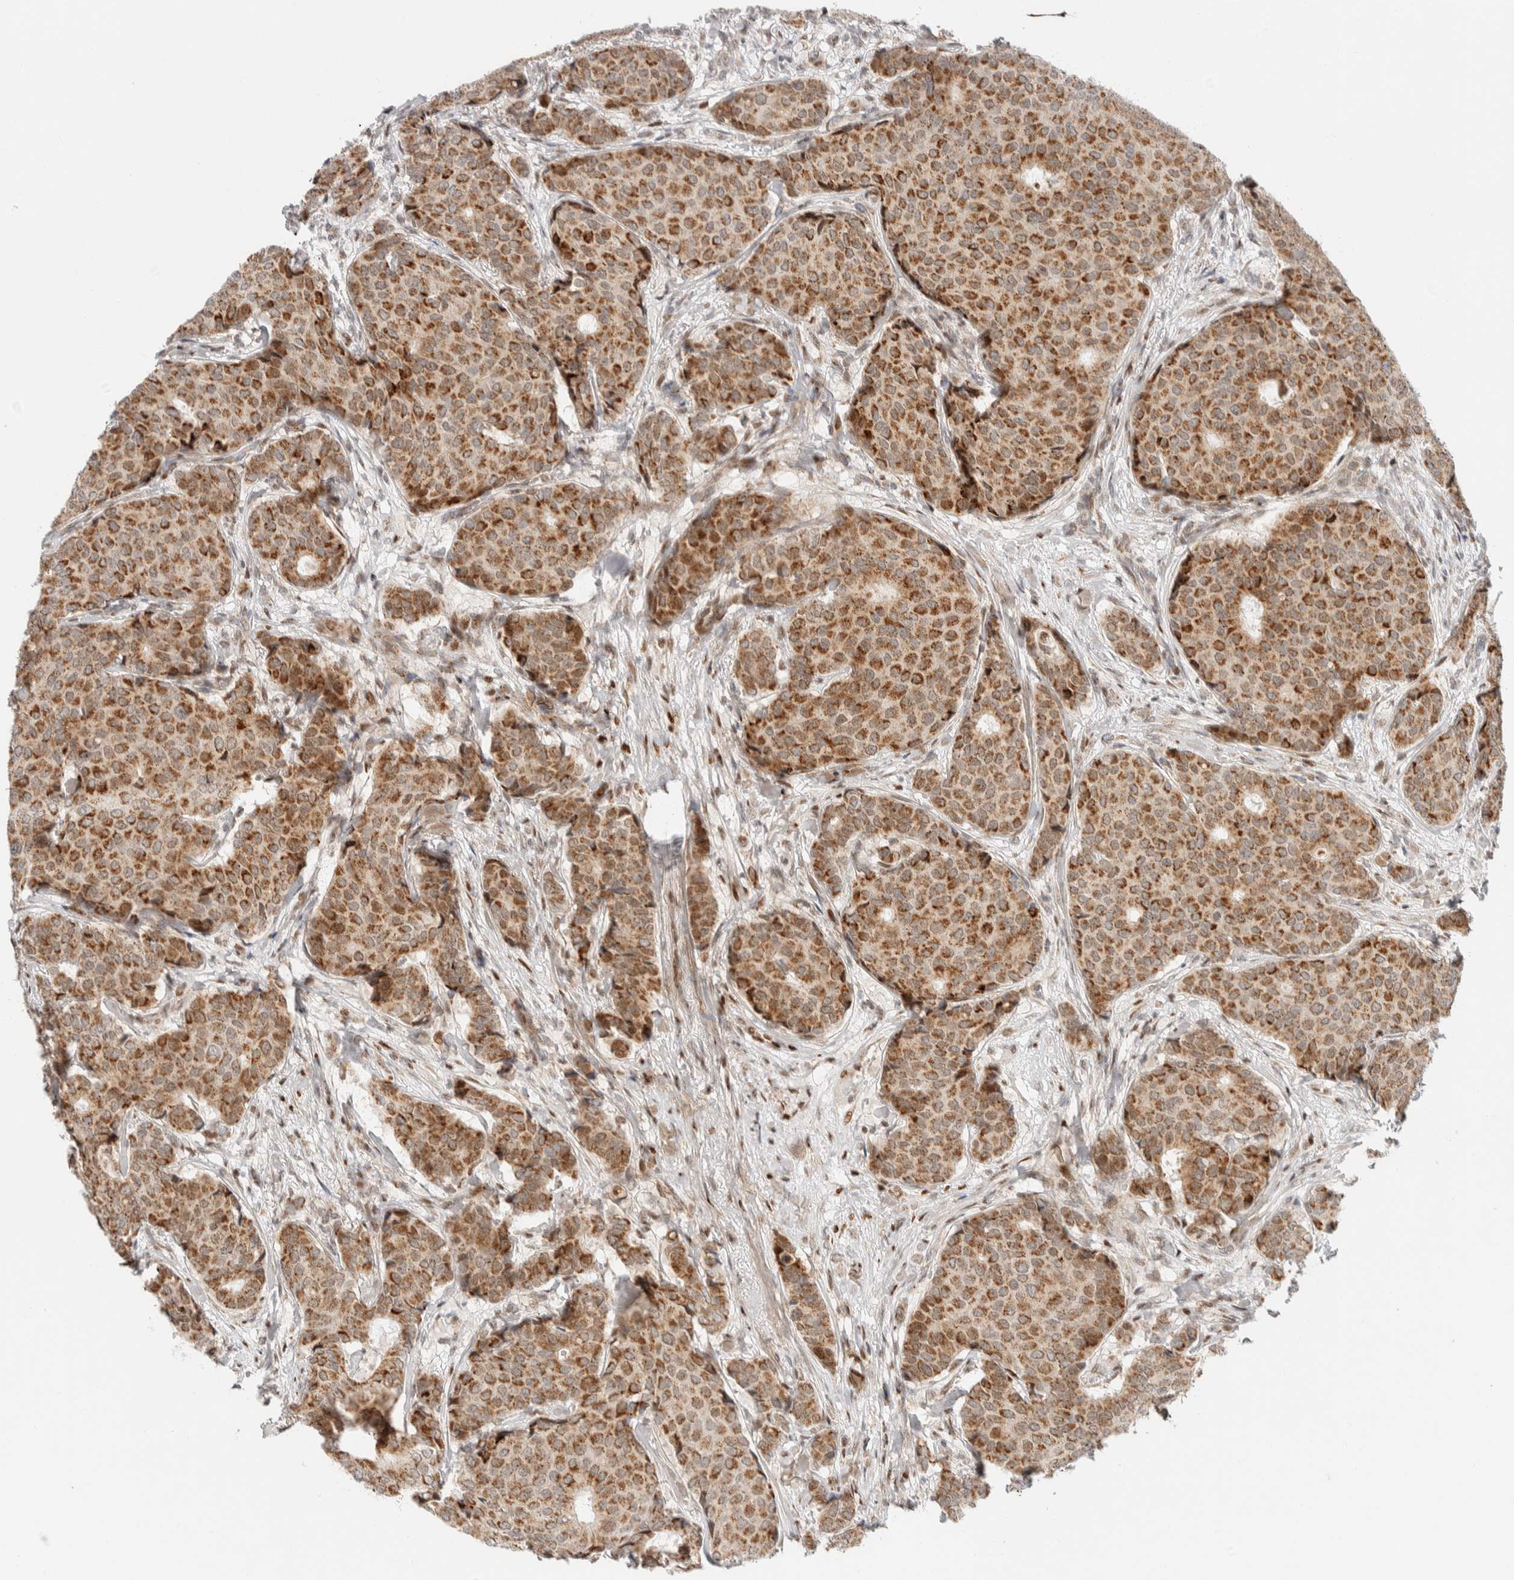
{"staining": {"intensity": "moderate", "quantity": ">75%", "location": "cytoplasmic/membranous"}, "tissue": "breast cancer", "cell_type": "Tumor cells", "image_type": "cancer", "snomed": [{"axis": "morphology", "description": "Duct carcinoma"}, {"axis": "topography", "description": "Breast"}], "caption": "Protein staining by immunohistochemistry (IHC) shows moderate cytoplasmic/membranous expression in approximately >75% of tumor cells in breast cancer (infiltrating ductal carcinoma). The protein is shown in brown color, while the nuclei are stained blue.", "gene": "TSPAN32", "patient": {"sex": "female", "age": 75}}